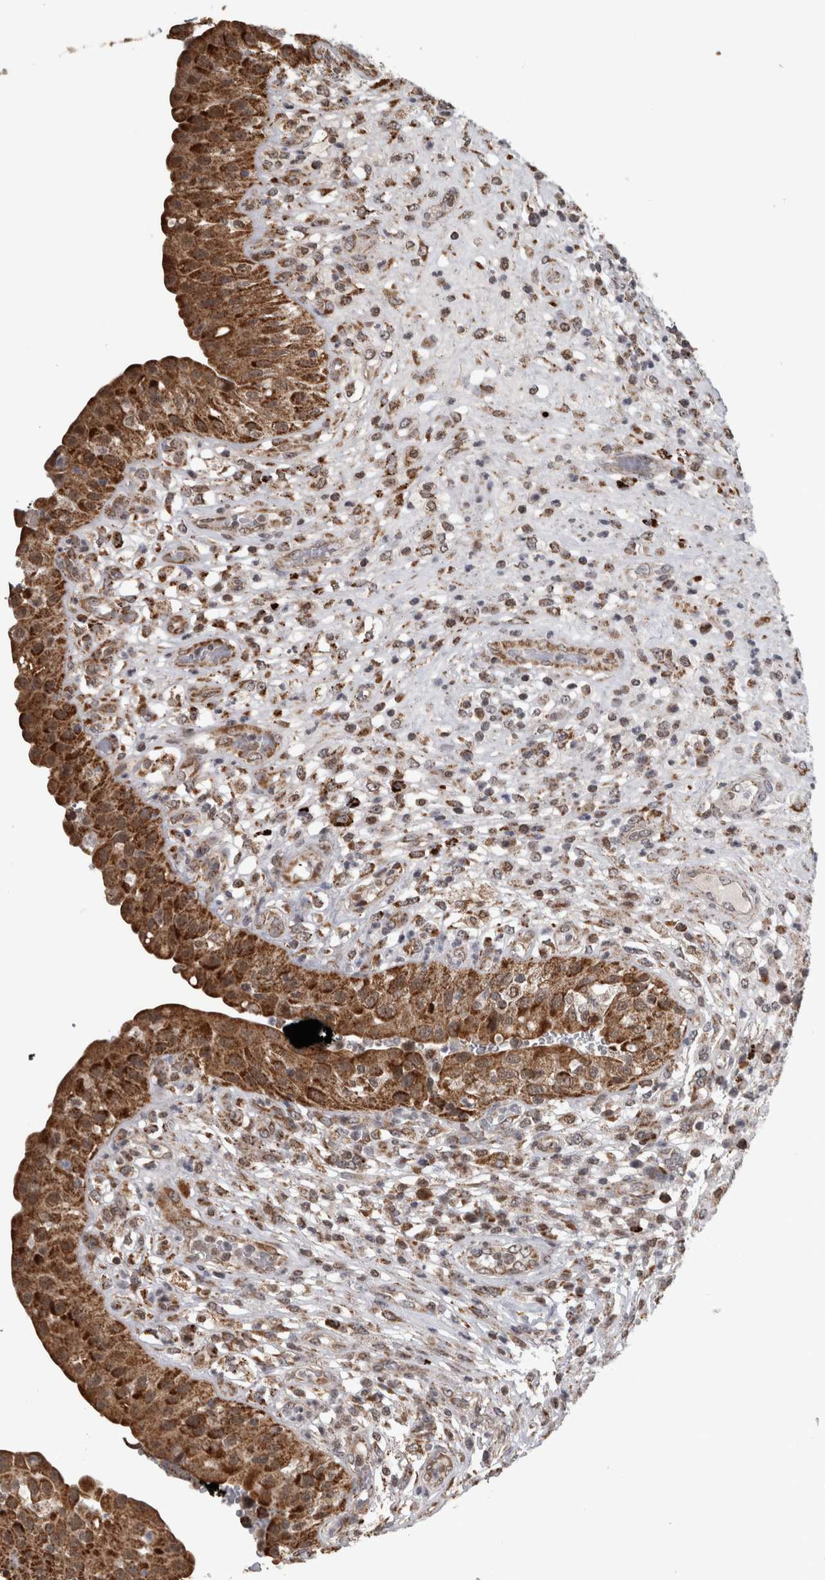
{"staining": {"intensity": "strong", "quantity": ">75%", "location": "cytoplasmic/membranous"}, "tissue": "urinary bladder", "cell_type": "Urothelial cells", "image_type": "normal", "snomed": [{"axis": "morphology", "description": "Normal tissue, NOS"}, {"axis": "topography", "description": "Urinary bladder"}], "caption": "Immunohistochemistry image of unremarkable human urinary bladder stained for a protein (brown), which demonstrates high levels of strong cytoplasmic/membranous expression in about >75% of urothelial cells.", "gene": "OR2K2", "patient": {"sex": "female", "age": 62}}